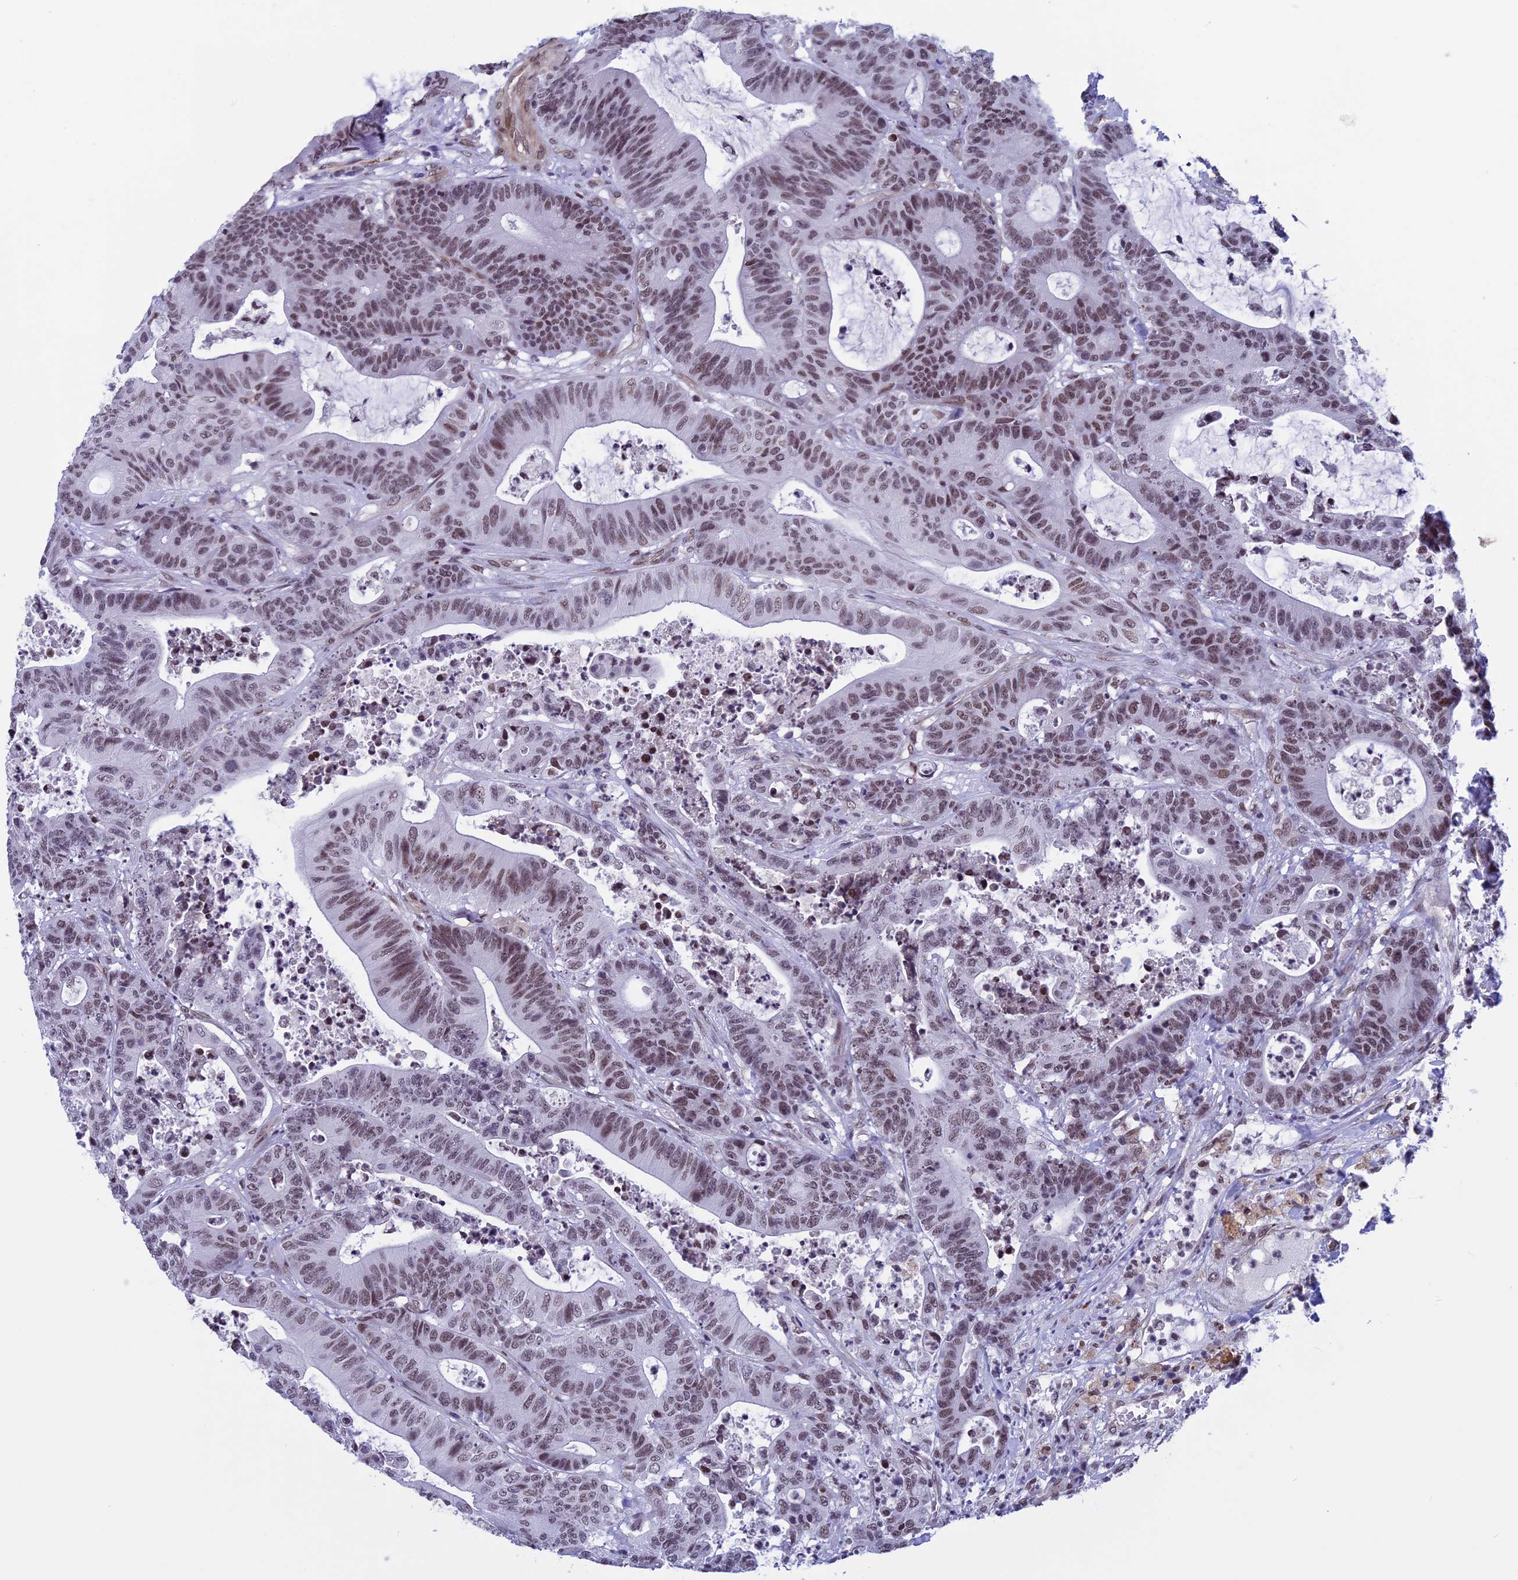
{"staining": {"intensity": "moderate", "quantity": ">75%", "location": "nuclear"}, "tissue": "colorectal cancer", "cell_type": "Tumor cells", "image_type": "cancer", "snomed": [{"axis": "morphology", "description": "Adenocarcinoma, NOS"}, {"axis": "topography", "description": "Colon"}], "caption": "Colorectal cancer stained with DAB (3,3'-diaminobenzidine) immunohistochemistry displays medium levels of moderate nuclear staining in approximately >75% of tumor cells. Immunohistochemistry stains the protein of interest in brown and the nuclei are stained blue.", "gene": "NIPBL", "patient": {"sex": "female", "age": 84}}